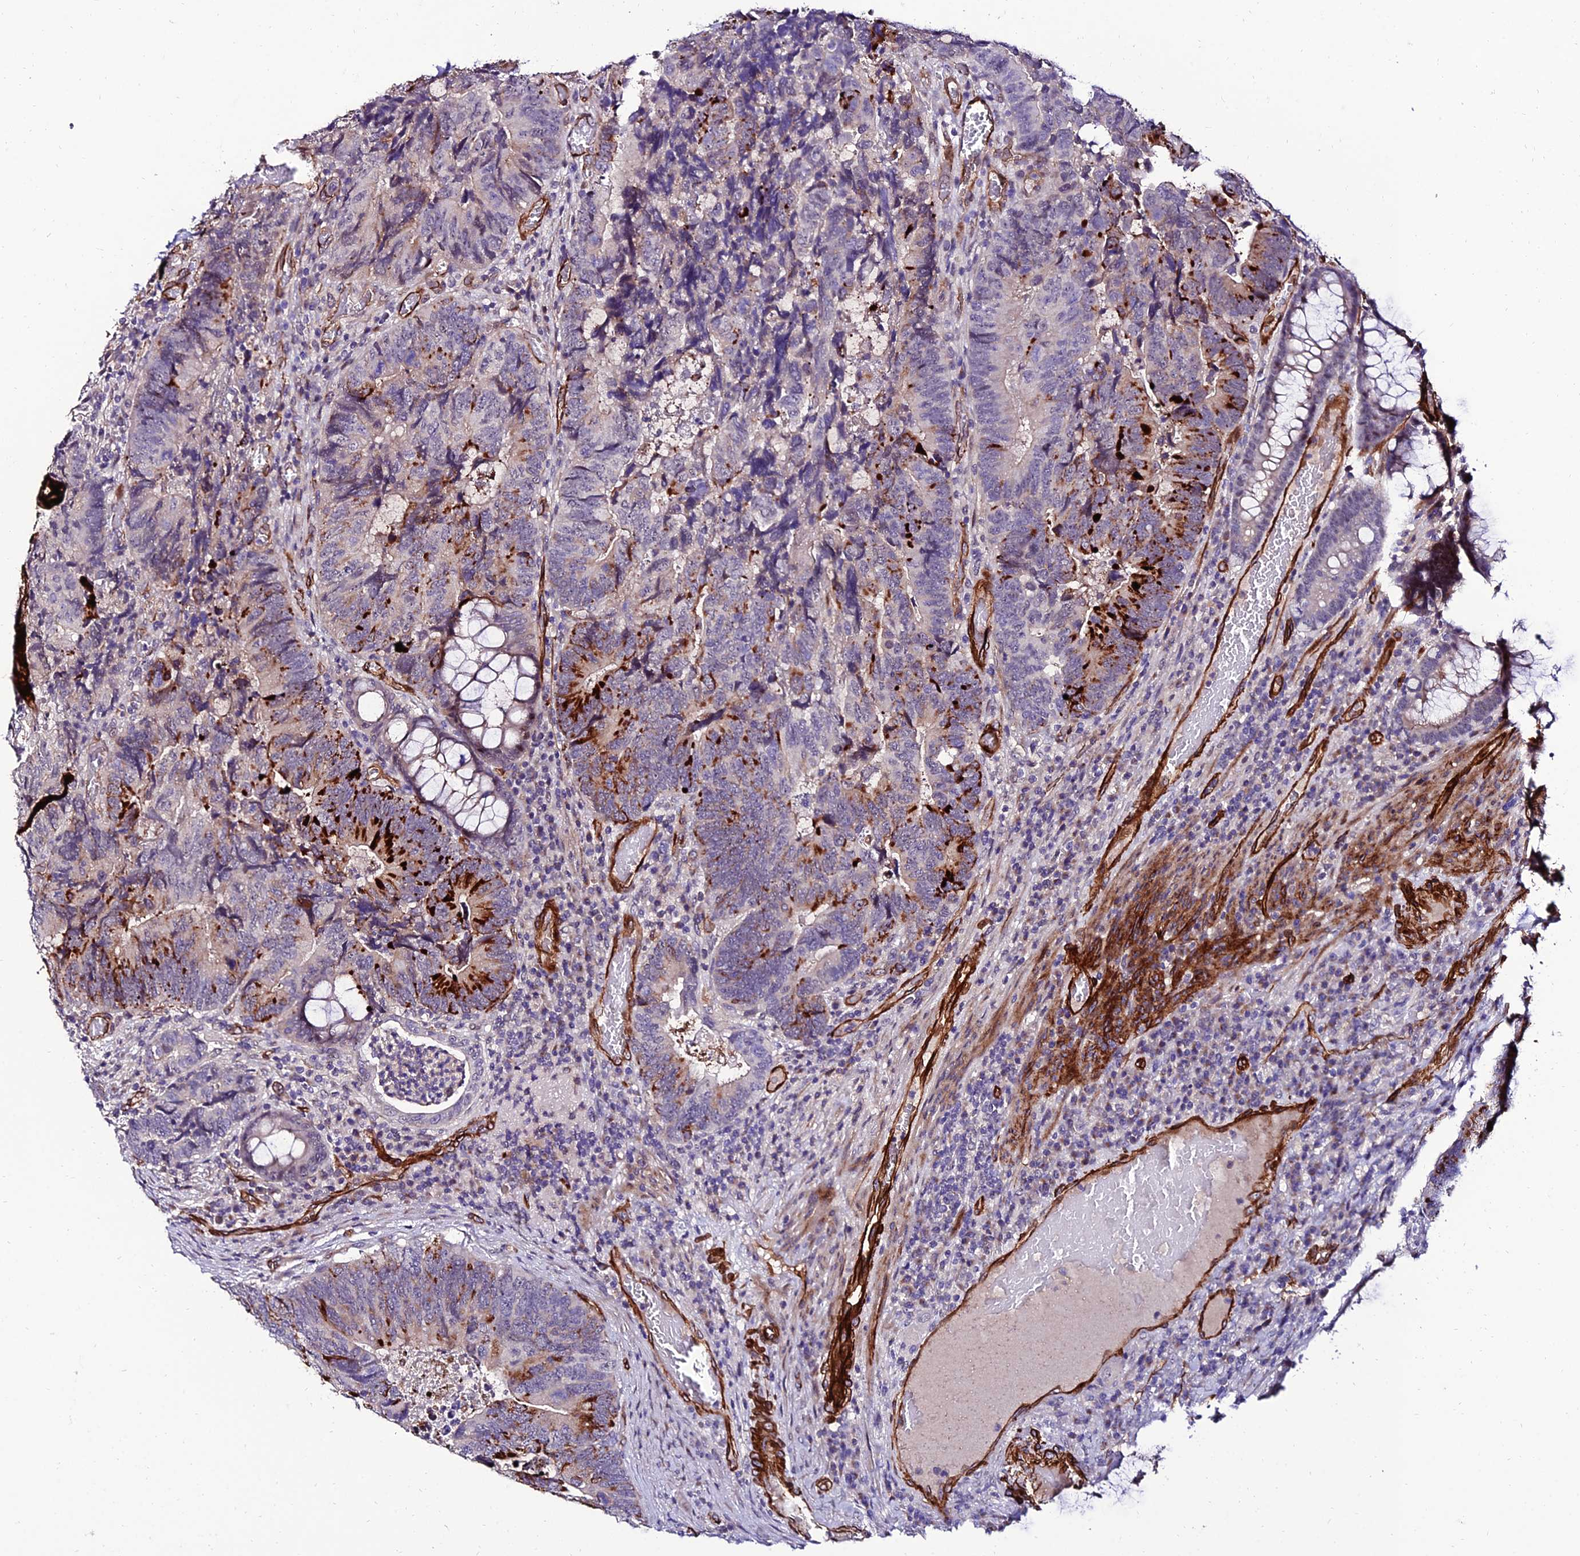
{"staining": {"intensity": "strong", "quantity": "<25%", "location": "cytoplasmic/membranous"}, "tissue": "colorectal cancer", "cell_type": "Tumor cells", "image_type": "cancer", "snomed": [{"axis": "morphology", "description": "Adenocarcinoma, NOS"}, {"axis": "topography", "description": "Colon"}], "caption": "This histopathology image exhibits immunohistochemistry (IHC) staining of human colorectal cancer, with medium strong cytoplasmic/membranous positivity in about <25% of tumor cells.", "gene": "ALDH3B2", "patient": {"sex": "female", "age": 67}}